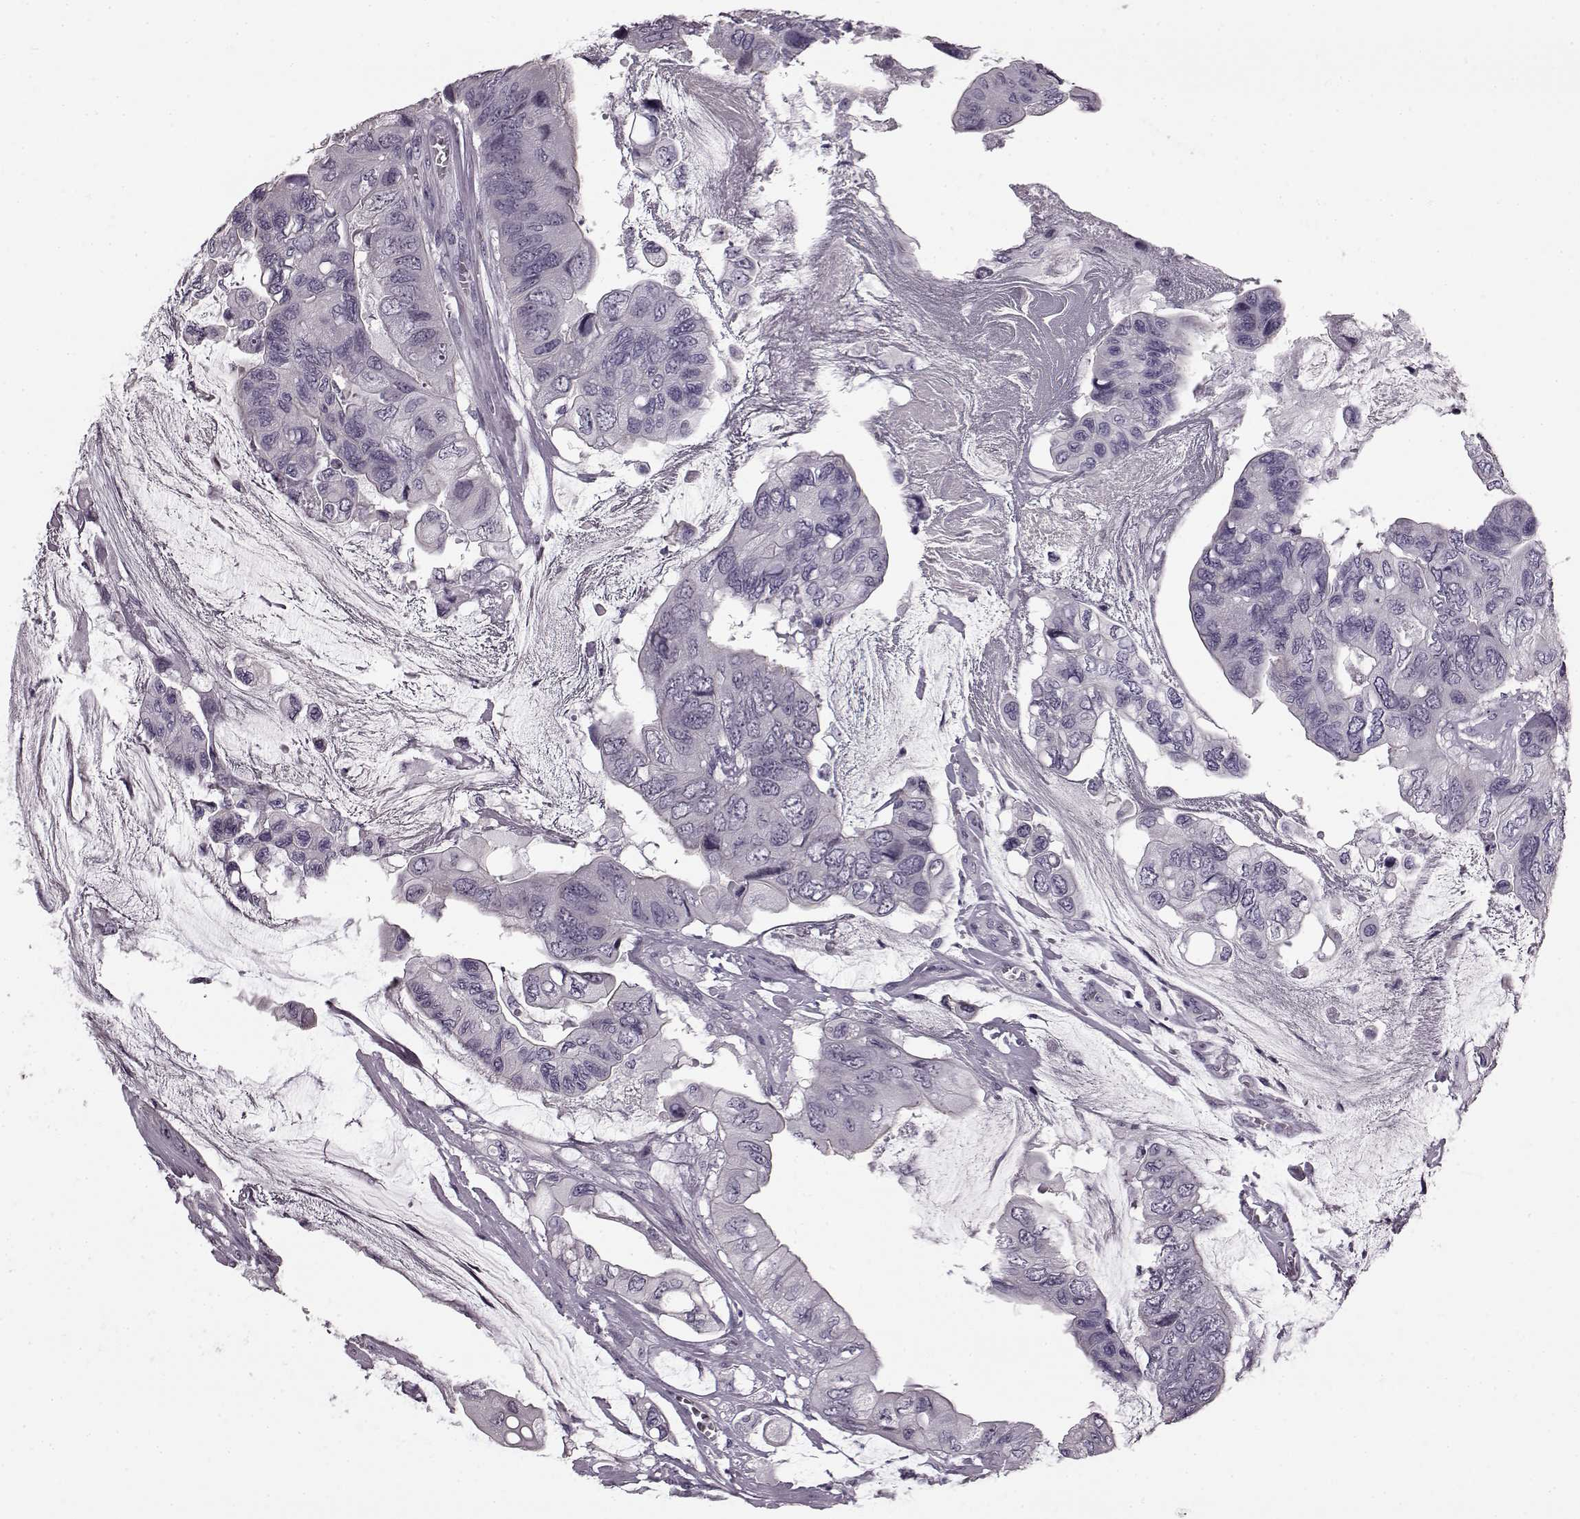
{"staining": {"intensity": "negative", "quantity": "none", "location": "none"}, "tissue": "colorectal cancer", "cell_type": "Tumor cells", "image_type": "cancer", "snomed": [{"axis": "morphology", "description": "Adenocarcinoma, NOS"}, {"axis": "topography", "description": "Rectum"}], "caption": "Immunohistochemical staining of colorectal adenocarcinoma displays no significant staining in tumor cells.", "gene": "PRPH2", "patient": {"sex": "male", "age": 63}}